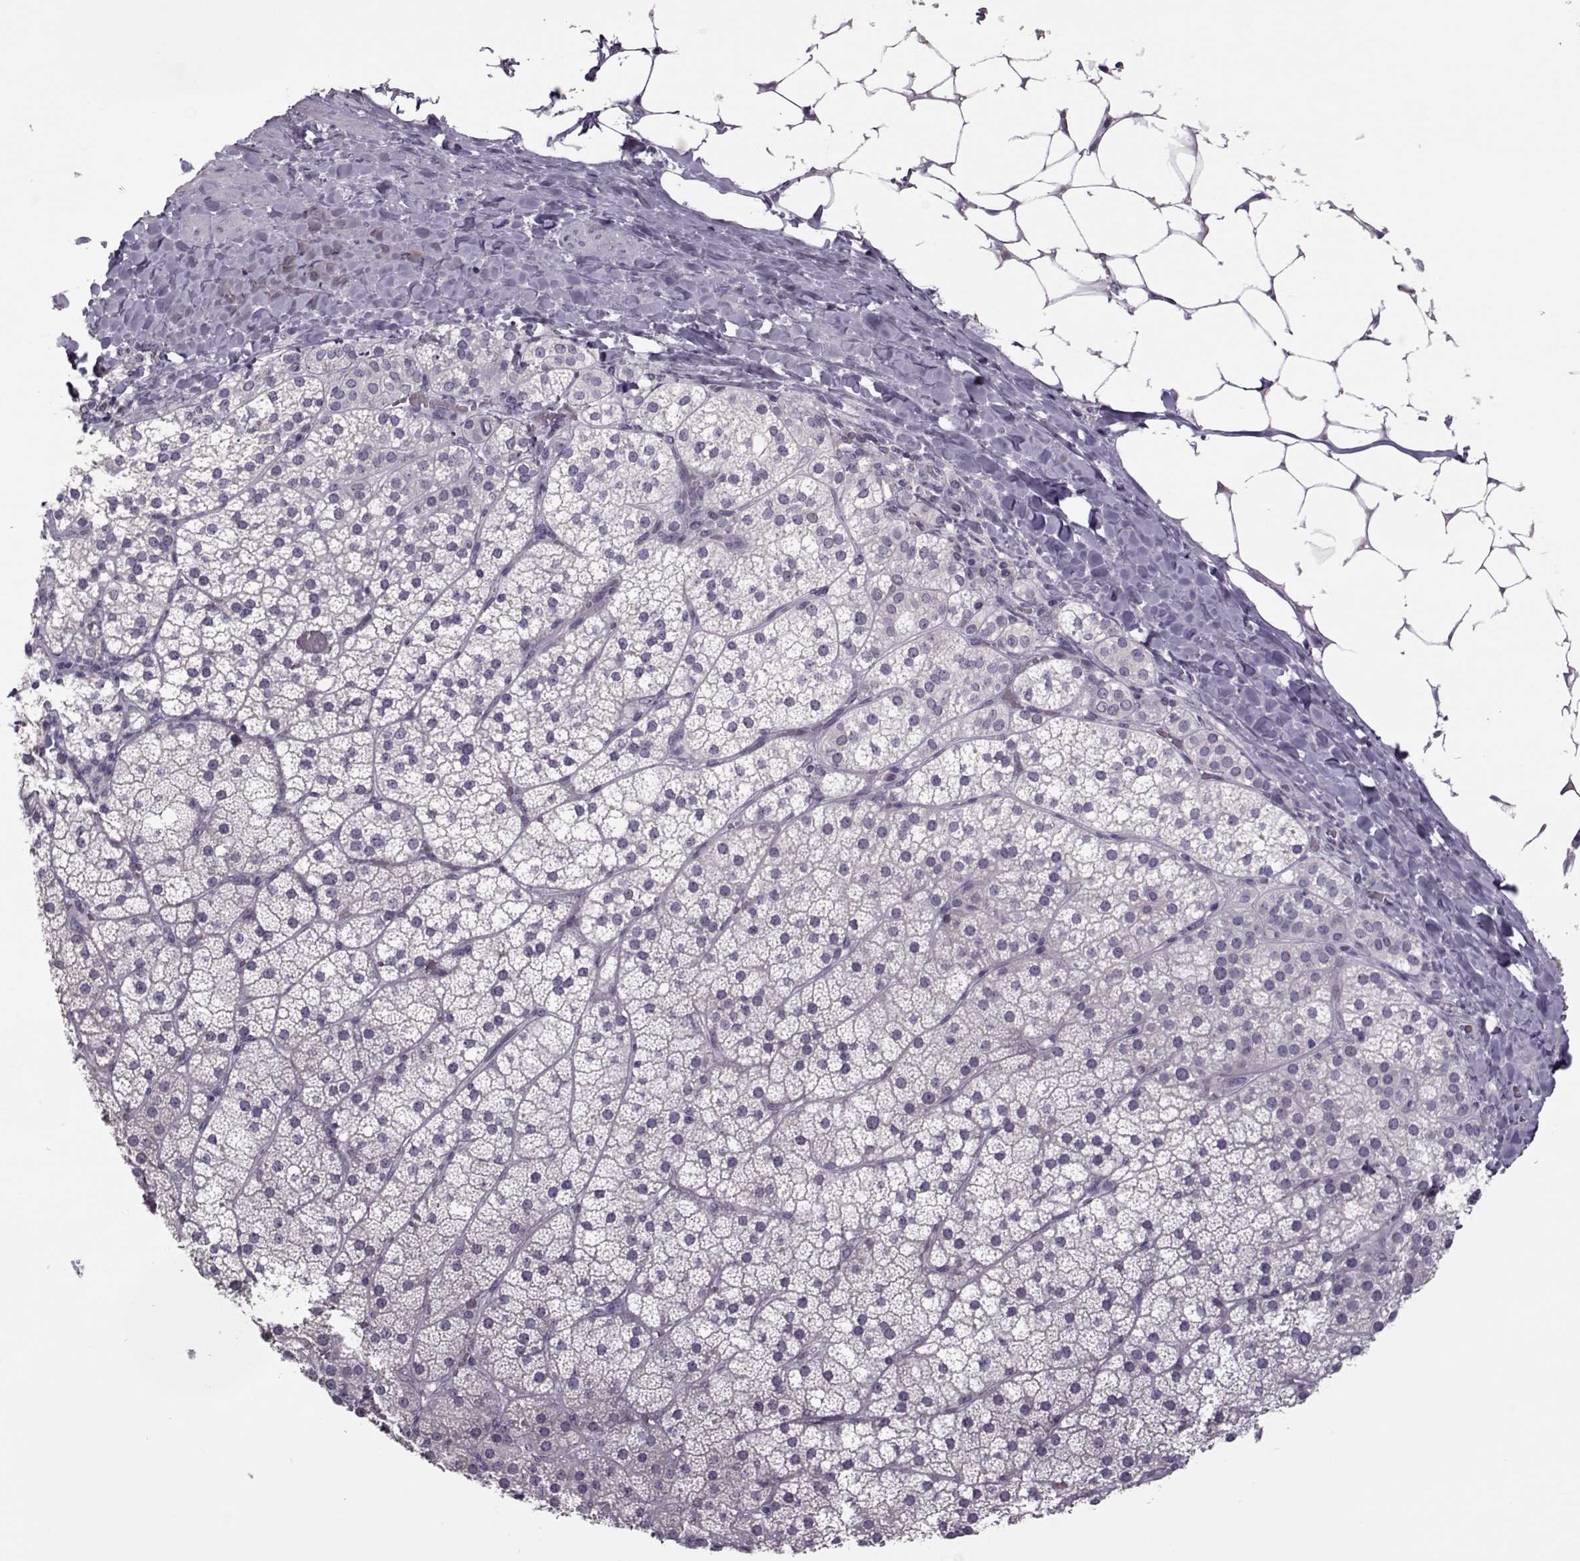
{"staining": {"intensity": "negative", "quantity": "none", "location": "none"}, "tissue": "adrenal gland", "cell_type": "Glandular cells", "image_type": "normal", "snomed": [{"axis": "morphology", "description": "Normal tissue, NOS"}, {"axis": "topography", "description": "Adrenal gland"}], "caption": "This is a image of immunohistochemistry staining of benign adrenal gland, which shows no positivity in glandular cells. Brightfield microscopy of immunohistochemistry (IHC) stained with DAB (3,3'-diaminobenzidine) (brown) and hematoxylin (blue), captured at high magnification.", "gene": "LIN28A", "patient": {"sex": "male", "age": 53}}